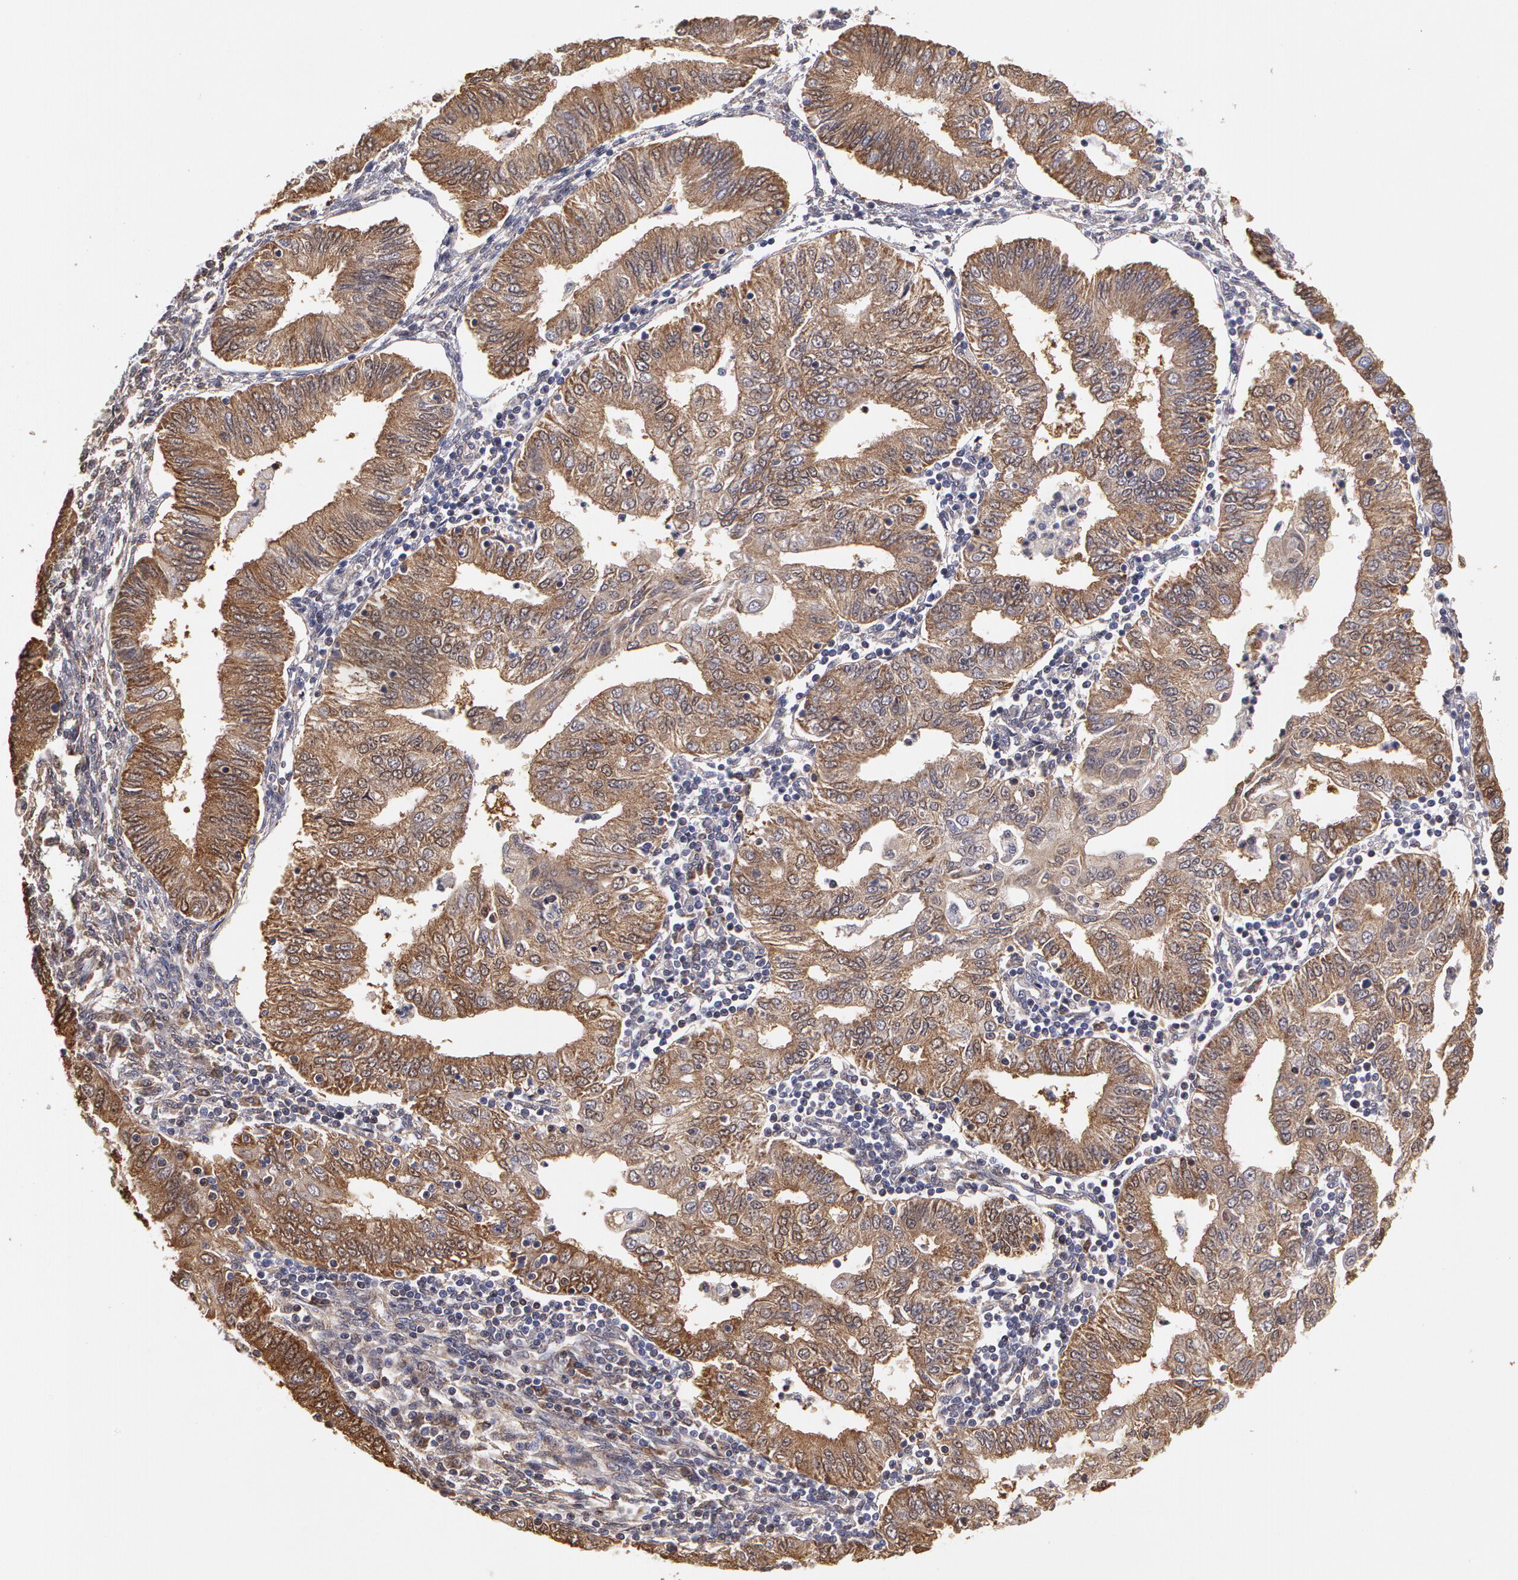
{"staining": {"intensity": "moderate", "quantity": ">75%", "location": "cytoplasmic/membranous"}, "tissue": "endometrial cancer", "cell_type": "Tumor cells", "image_type": "cancer", "snomed": [{"axis": "morphology", "description": "Adenocarcinoma, NOS"}, {"axis": "topography", "description": "Endometrium"}], "caption": "Endometrial adenocarcinoma stained with DAB (3,3'-diaminobenzidine) immunohistochemistry (IHC) shows medium levels of moderate cytoplasmic/membranous staining in about >75% of tumor cells. The protein of interest is stained brown, and the nuclei are stained in blue (DAB IHC with brightfield microscopy, high magnification).", "gene": "MPST", "patient": {"sex": "female", "age": 51}}